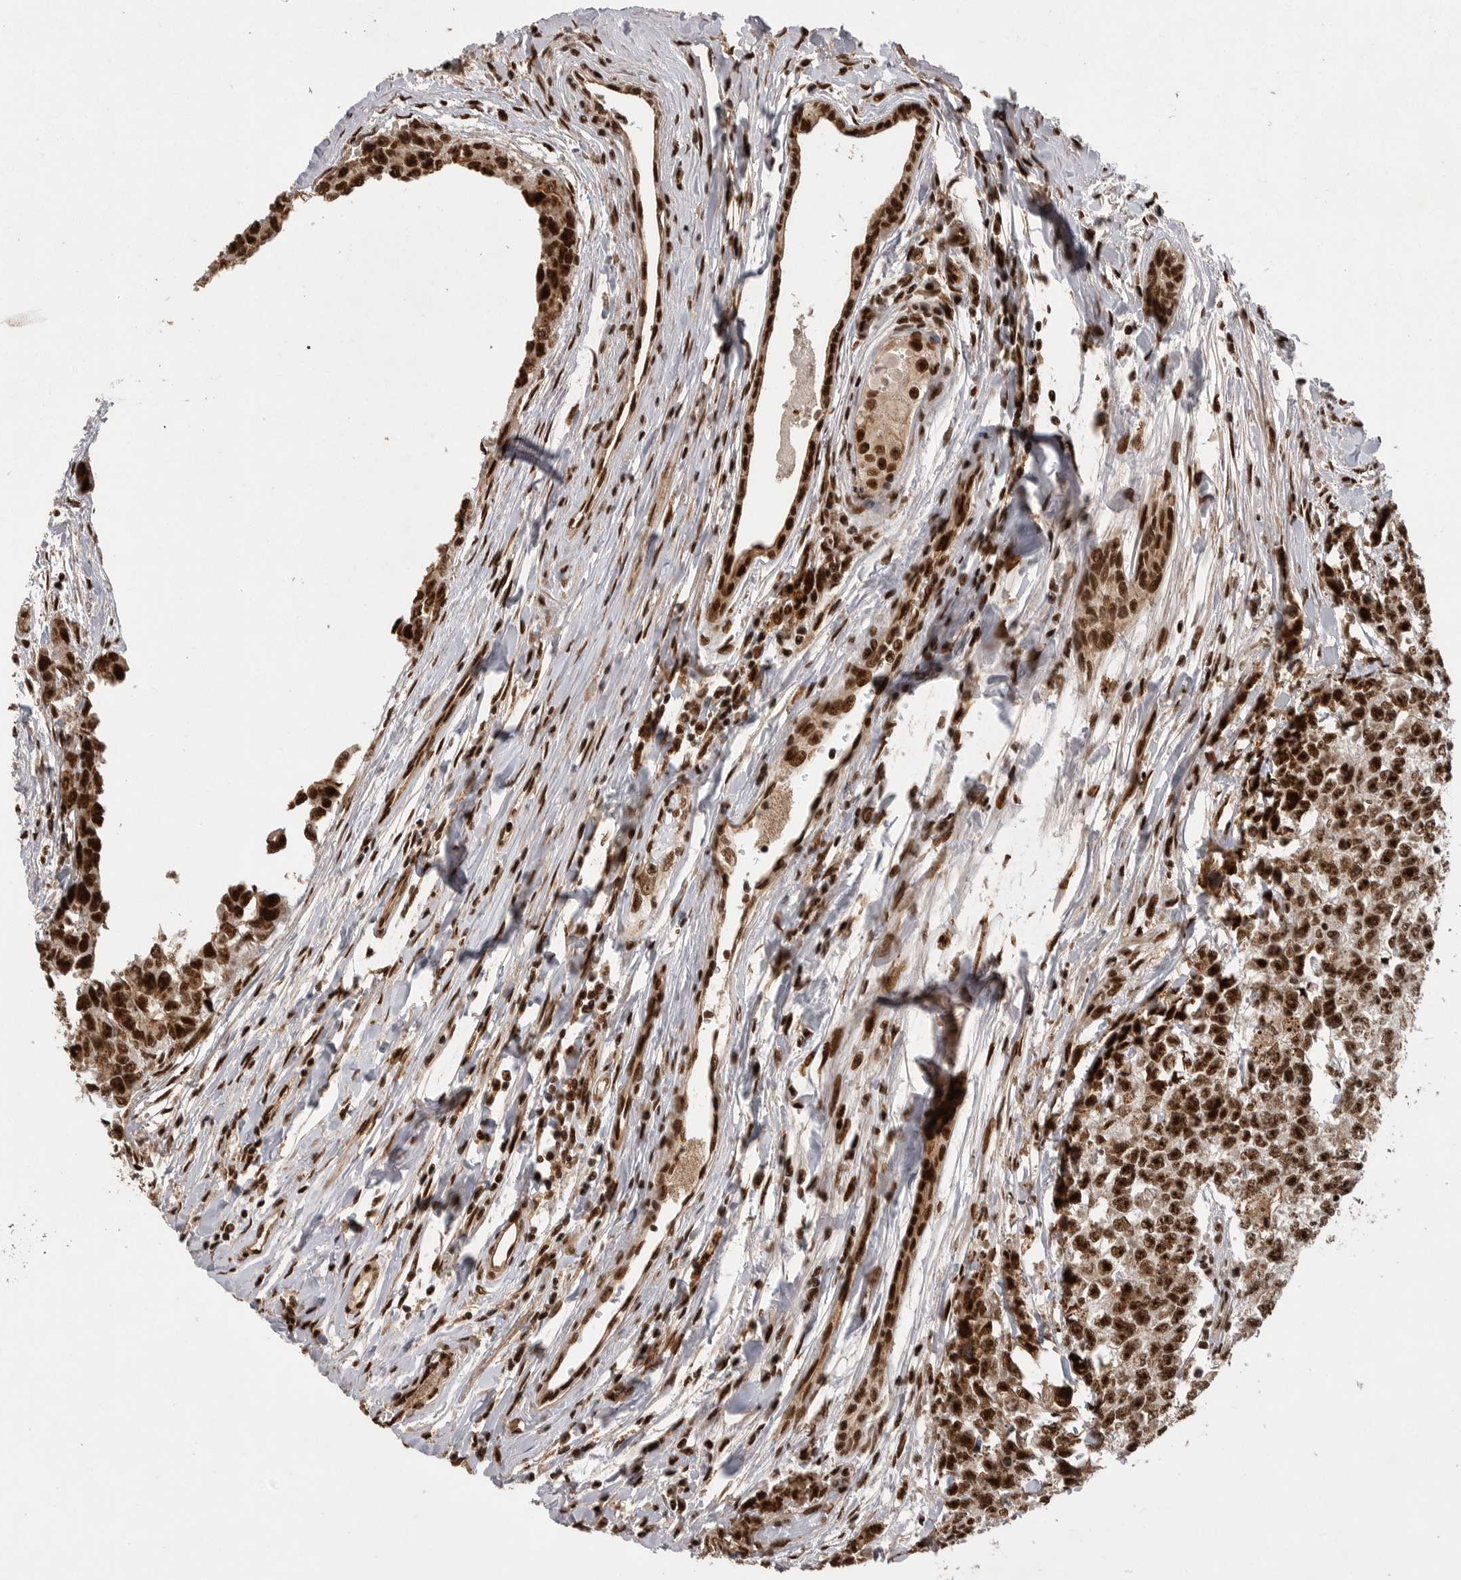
{"staining": {"intensity": "strong", "quantity": ">75%", "location": "nuclear"}, "tissue": "testis cancer", "cell_type": "Tumor cells", "image_type": "cancer", "snomed": [{"axis": "morphology", "description": "Carcinoma, Embryonal, NOS"}, {"axis": "topography", "description": "Testis"}], "caption": "Immunohistochemical staining of human testis cancer (embryonal carcinoma) demonstrates high levels of strong nuclear staining in about >75% of tumor cells. The staining was performed using DAB to visualize the protein expression in brown, while the nuclei were stained in blue with hematoxylin (Magnification: 20x).", "gene": "PPP1R8", "patient": {"sex": "male", "age": 28}}